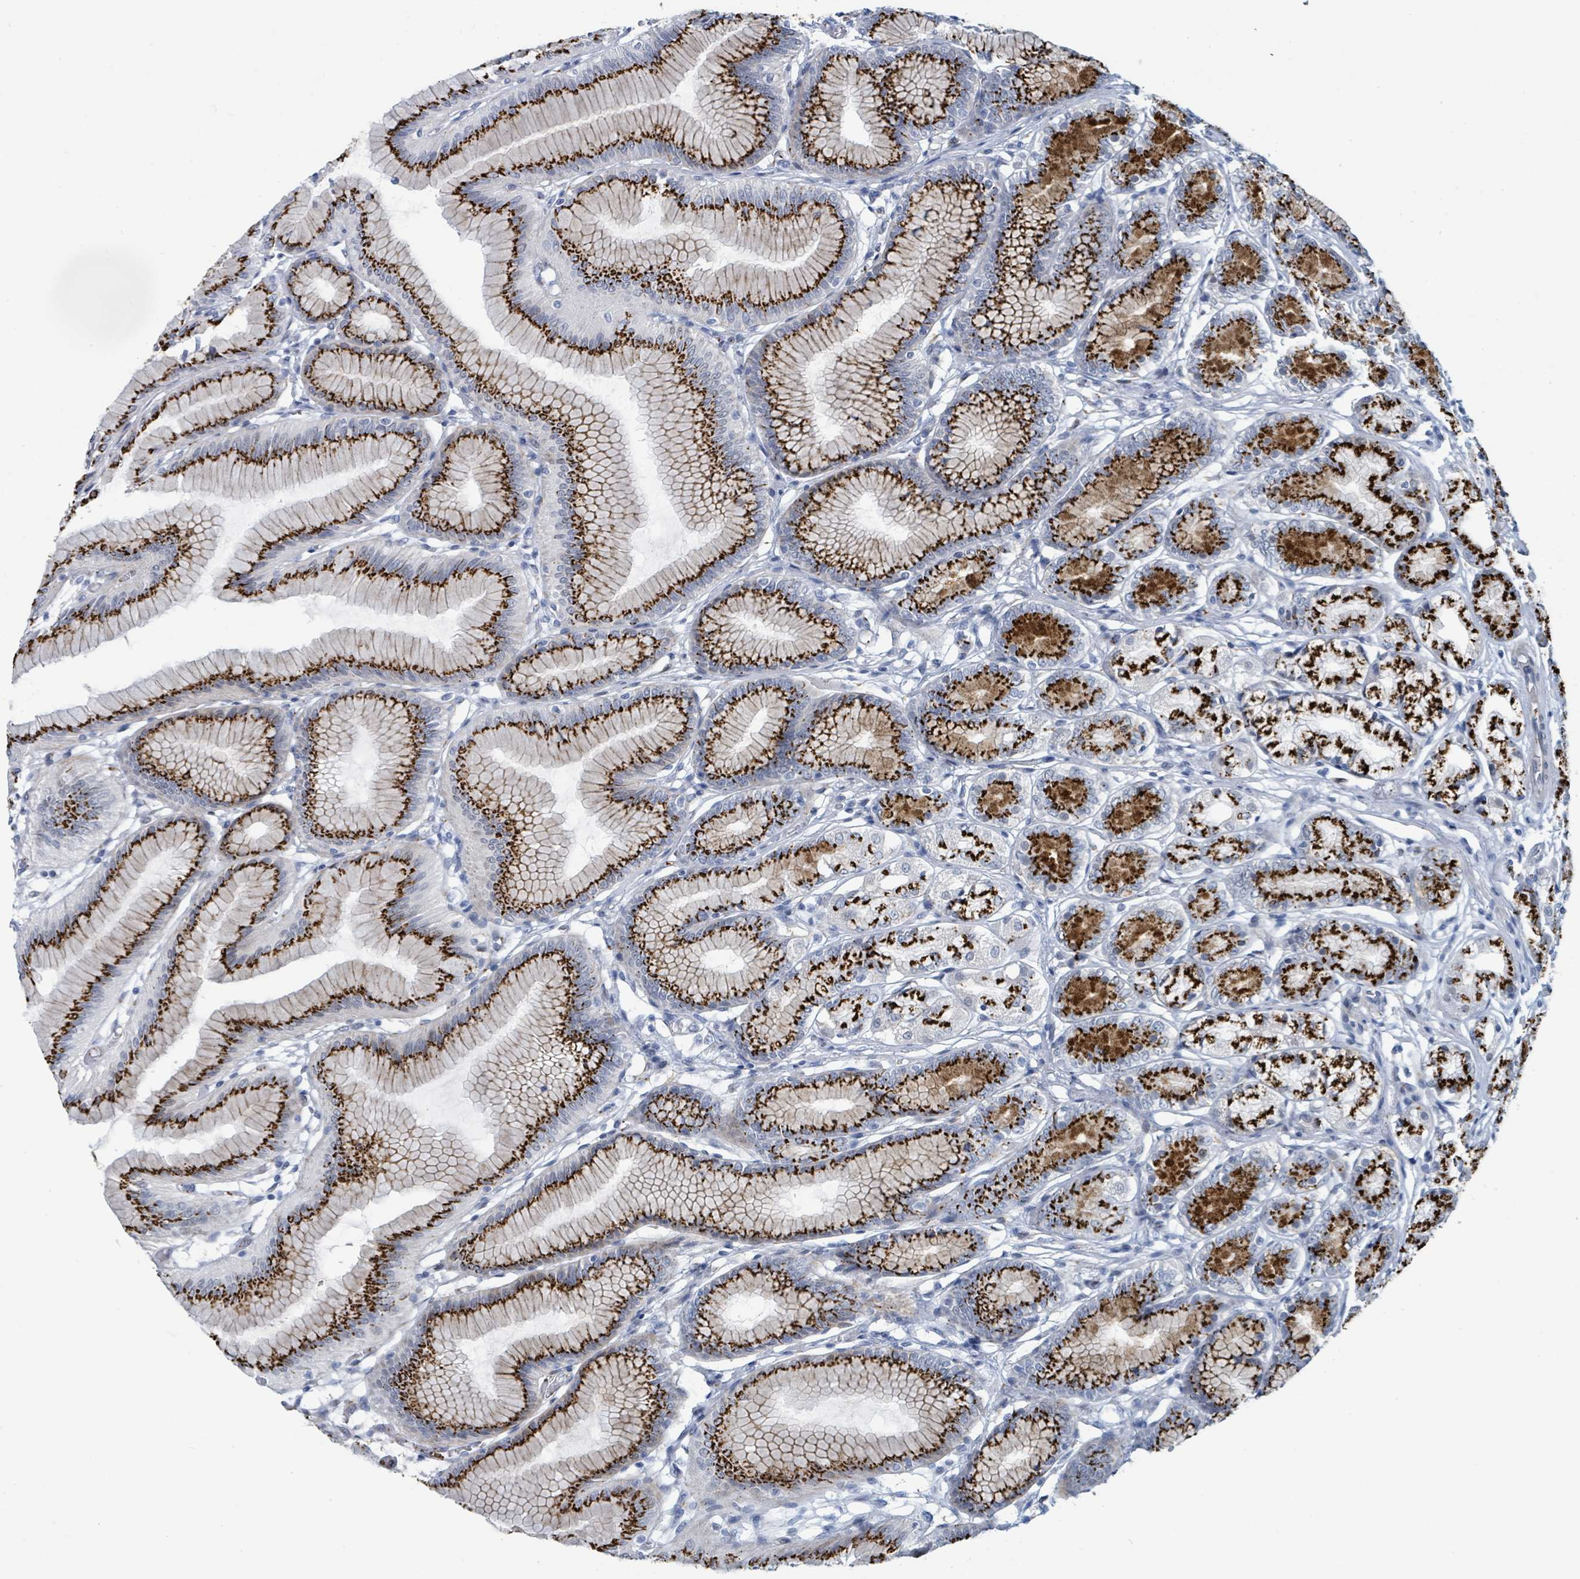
{"staining": {"intensity": "strong", "quantity": "25%-75%", "location": "cytoplasmic/membranous"}, "tissue": "stomach", "cell_type": "Glandular cells", "image_type": "normal", "snomed": [{"axis": "morphology", "description": "Normal tissue, NOS"}, {"axis": "morphology", "description": "Adenocarcinoma, NOS"}, {"axis": "morphology", "description": "Adenocarcinoma, High grade"}, {"axis": "topography", "description": "Stomach, upper"}, {"axis": "topography", "description": "Stomach"}], "caption": "IHC photomicrograph of benign human stomach stained for a protein (brown), which displays high levels of strong cytoplasmic/membranous positivity in about 25%-75% of glandular cells.", "gene": "DCAF5", "patient": {"sex": "female", "age": 65}}